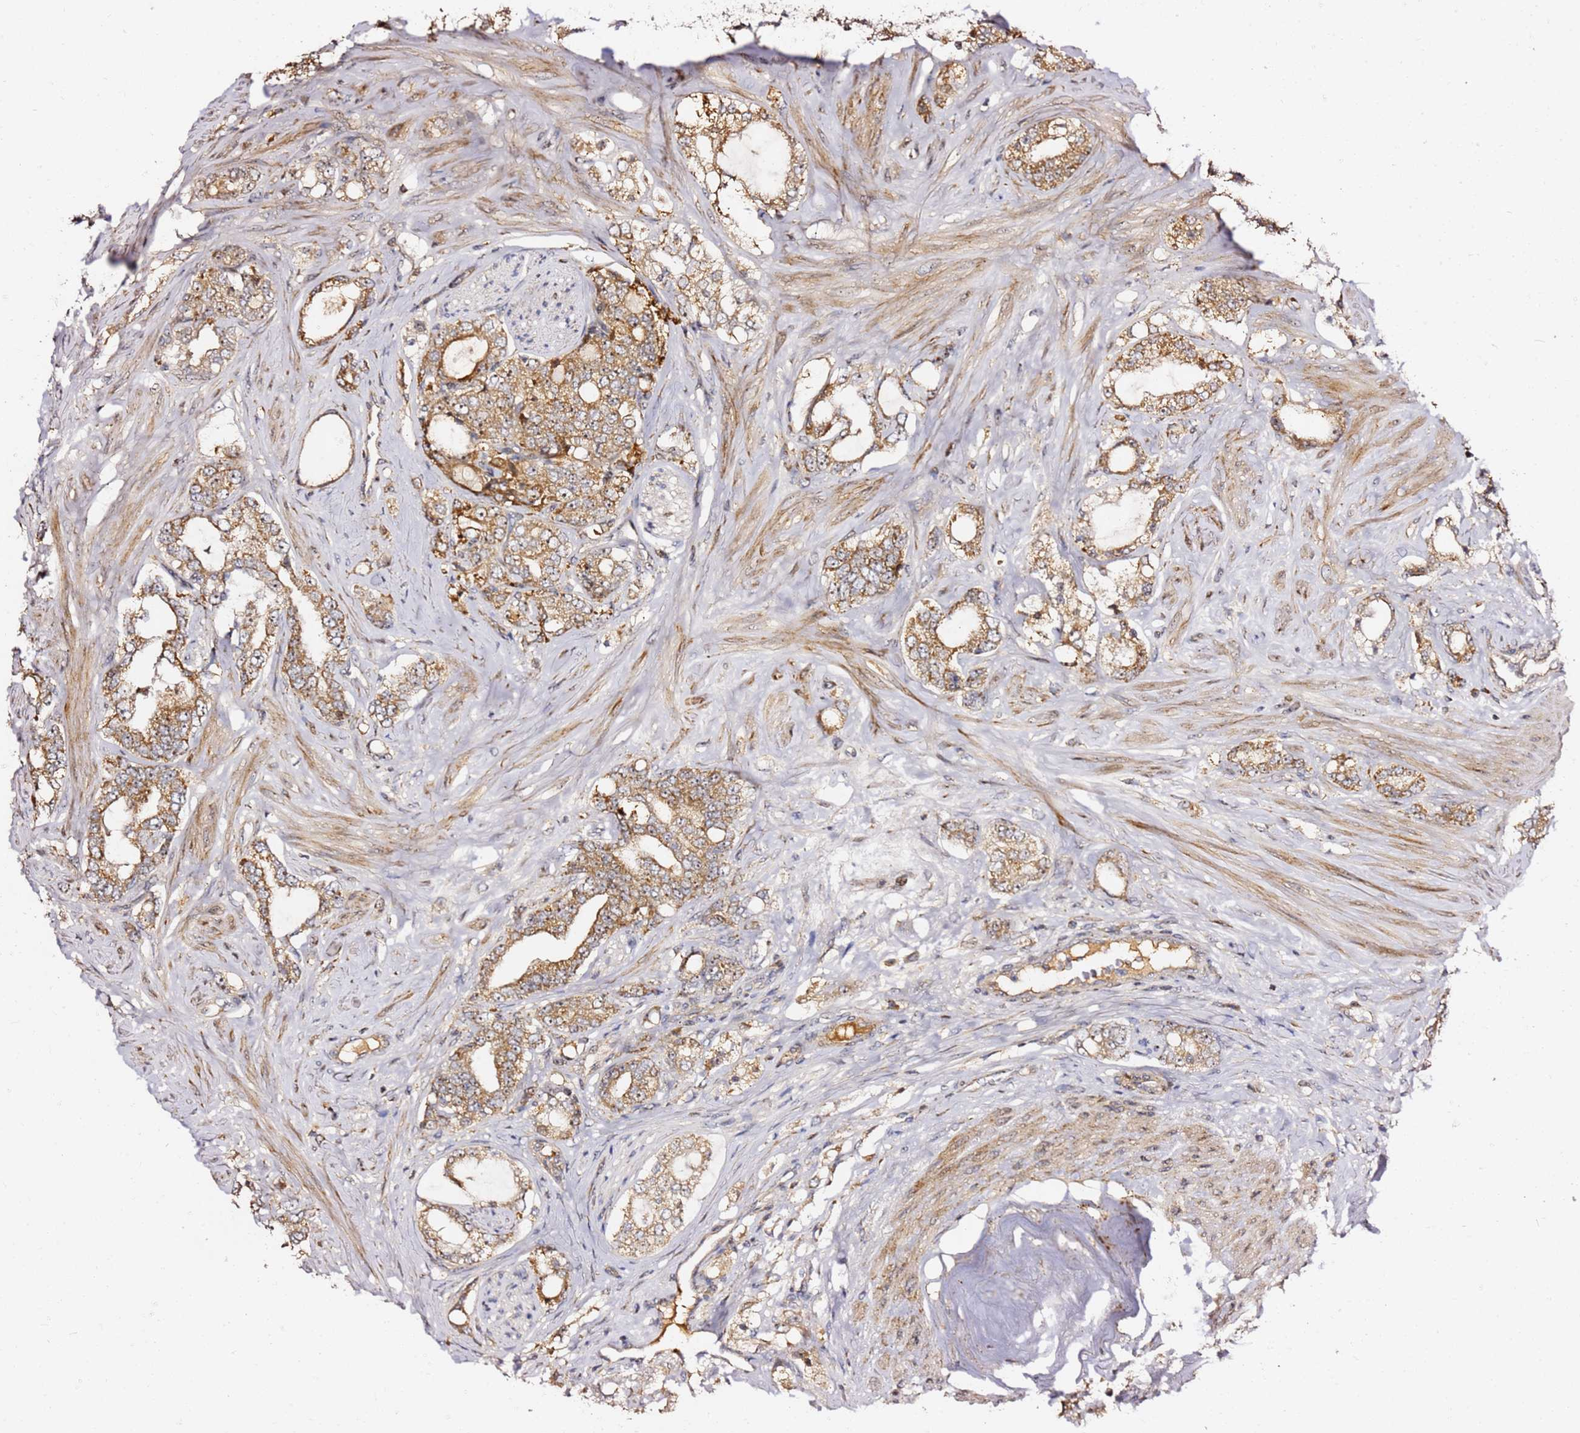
{"staining": {"intensity": "moderate", "quantity": ">75%", "location": "cytoplasmic/membranous"}, "tissue": "prostate cancer", "cell_type": "Tumor cells", "image_type": "cancer", "snomed": [{"axis": "morphology", "description": "Adenocarcinoma, High grade"}, {"axis": "topography", "description": "Prostate"}], "caption": "Prostate adenocarcinoma (high-grade) stained for a protein reveals moderate cytoplasmic/membranous positivity in tumor cells. The staining was performed using DAB (3,3'-diaminobenzidine) to visualize the protein expression in brown, while the nuclei were stained in blue with hematoxylin (Magnification: 20x).", "gene": "KIF25", "patient": {"sex": "male", "age": 64}}